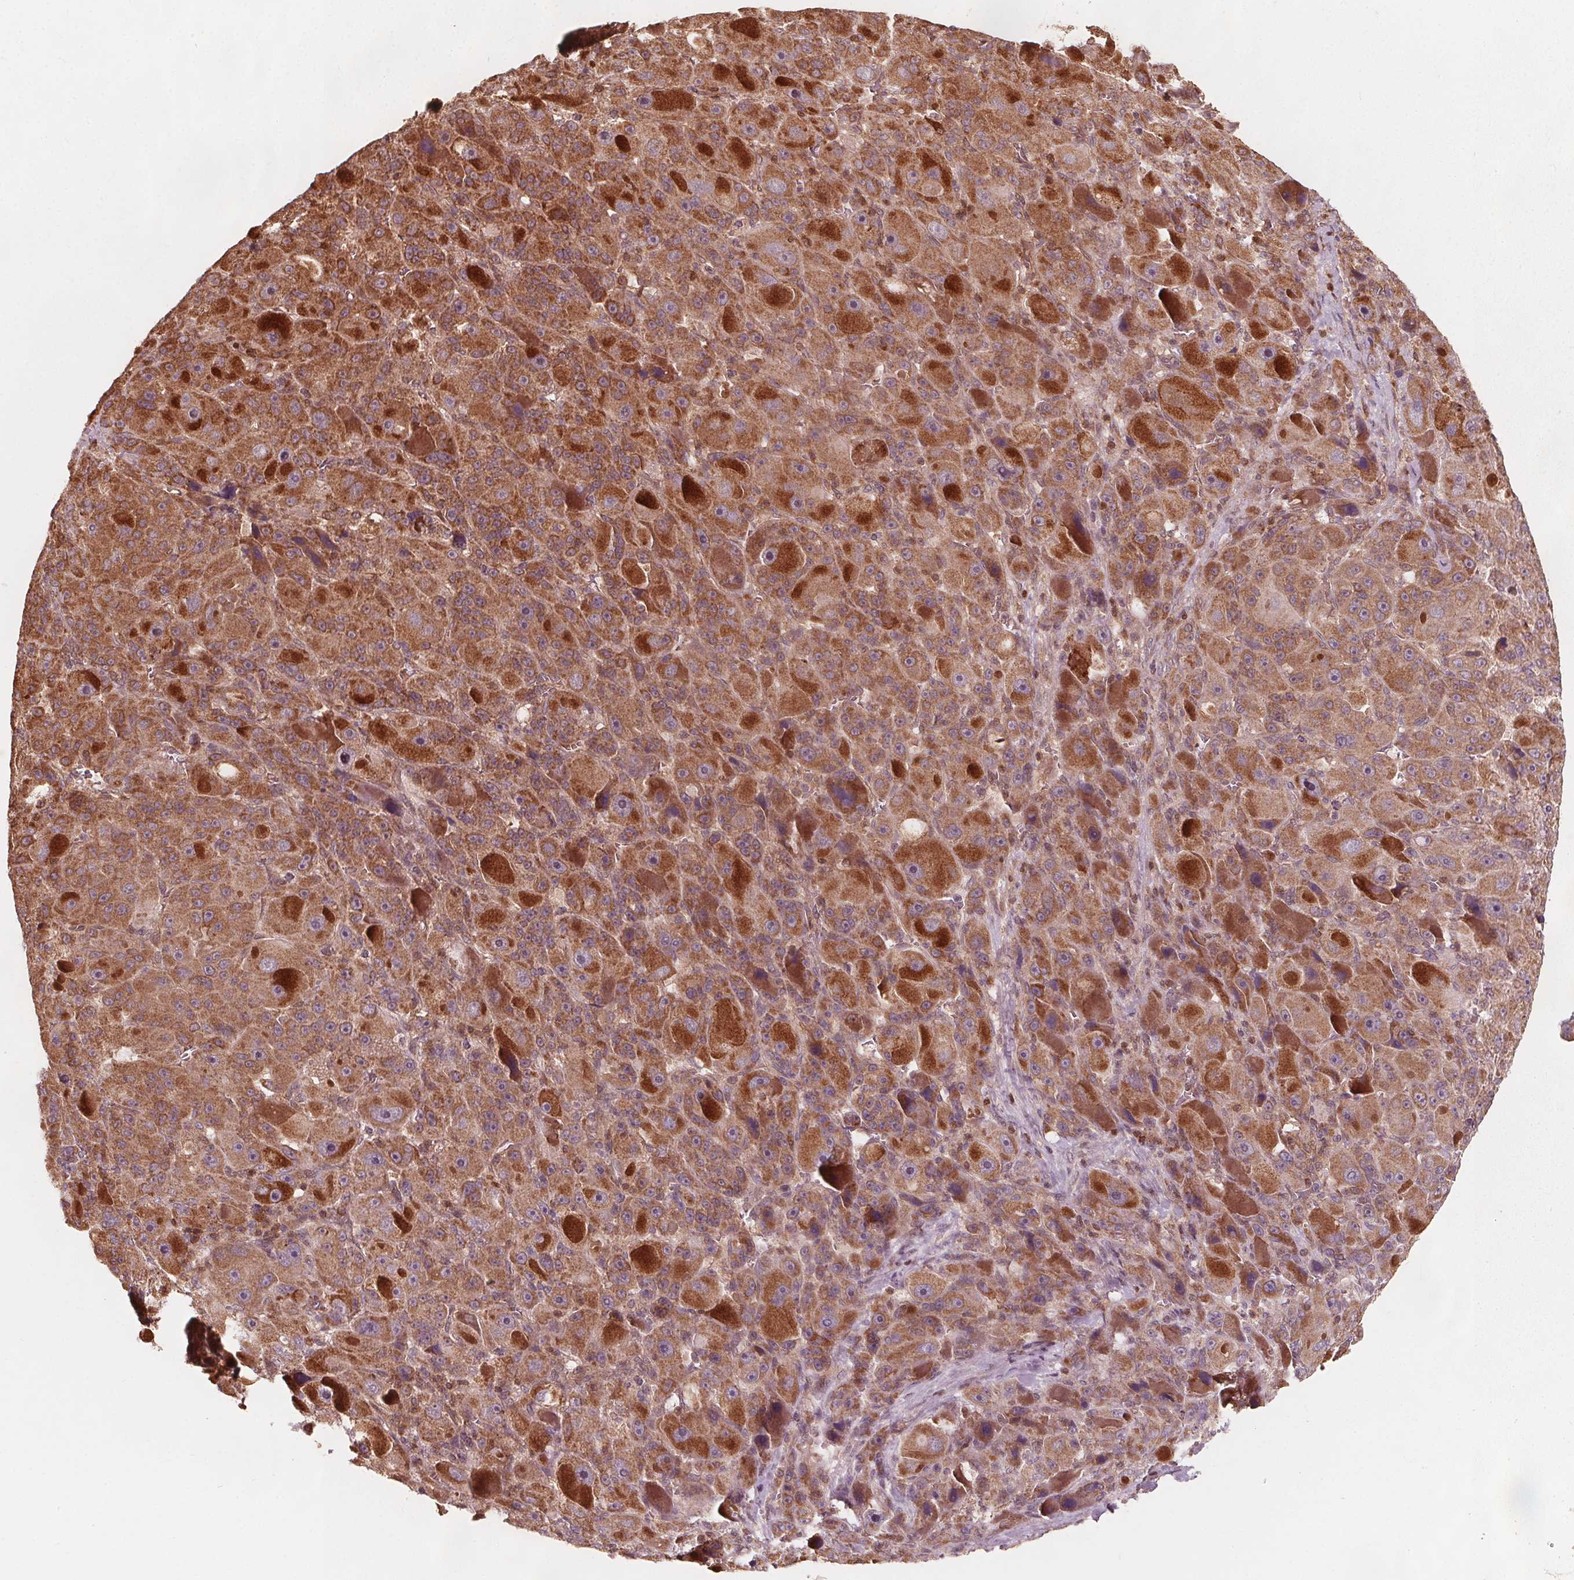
{"staining": {"intensity": "strong", "quantity": ">75%", "location": "cytoplasmic/membranous"}, "tissue": "liver cancer", "cell_type": "Tumor cells", "image_type": "cancer", "snomed": [{"axis": "morphology", "description": "Carcinoma, Hepatocellular, NOS"}, {"axis": "topography", "description": "Liver"}], "caption": "A brown stain labels strong cytoplasmic/membranous expression of a protein in human liver hepatocellular carcinoma tumor cells. (IHC, brightfield microscopy, high magnification).", "gene": "AIP", "patient": {"sex": "male", "age": 76}}